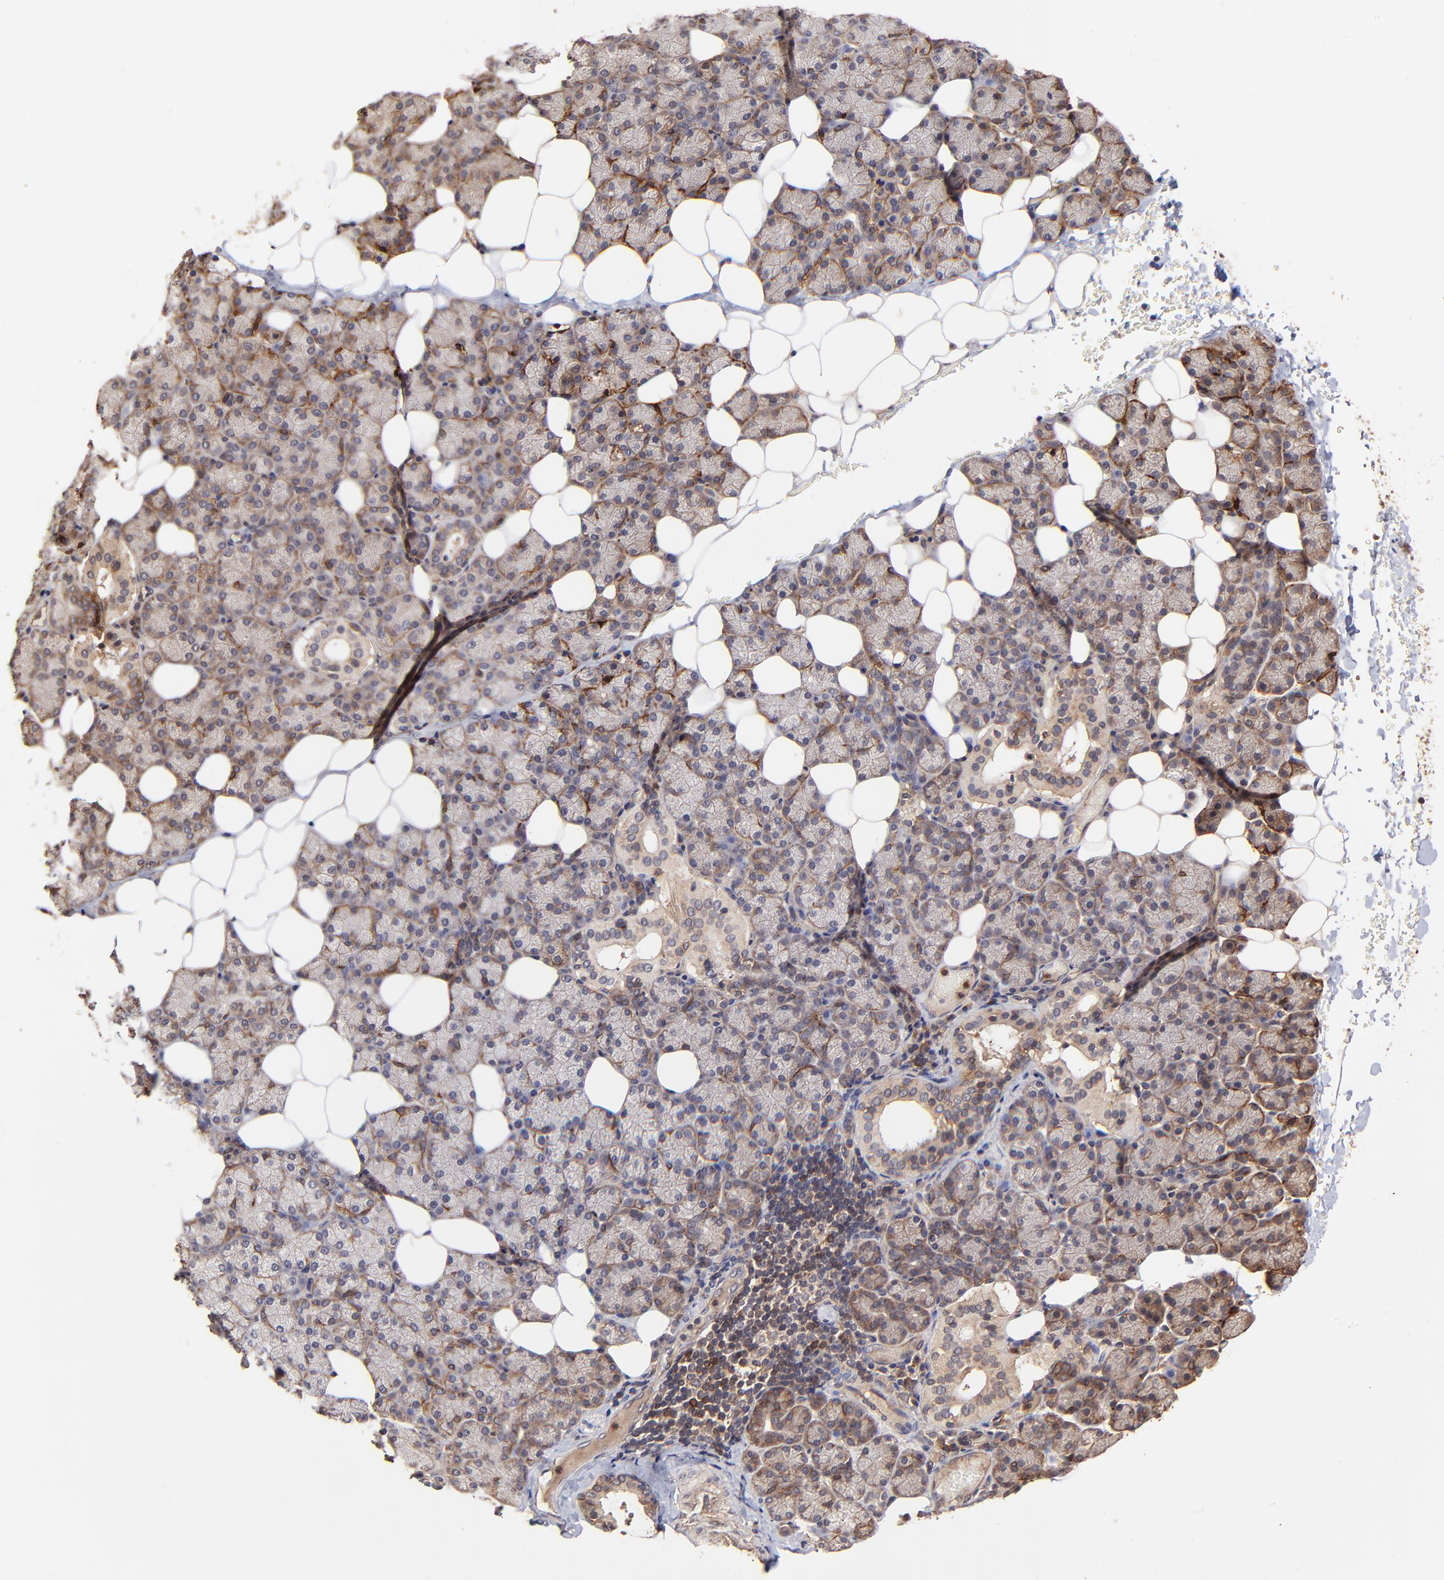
{"staining": {"intensity": "moderate", "quantity": ">75%", "location": "cytoplasmic/membranous"}, "tissue": "salivary gland", "cell_type": "Glandular cells", "image_type": "normal", "snomed": [{"axis": "morphology", "description": "Normal tissue, NOS"}, {"axis": "topography", "description": "Lymph node"}, {"axis": "topography", "description": "Salivary gland"}], "caption": "A high-resolution histopathology image shows immunohistochemistry staining of benign salivary gland, which shows moderate cytoplasmic/membranous staining in approximately >75% of glandular cells.", "gene": "ITGB1", "patient": {"sex": "male", "age": 8}}